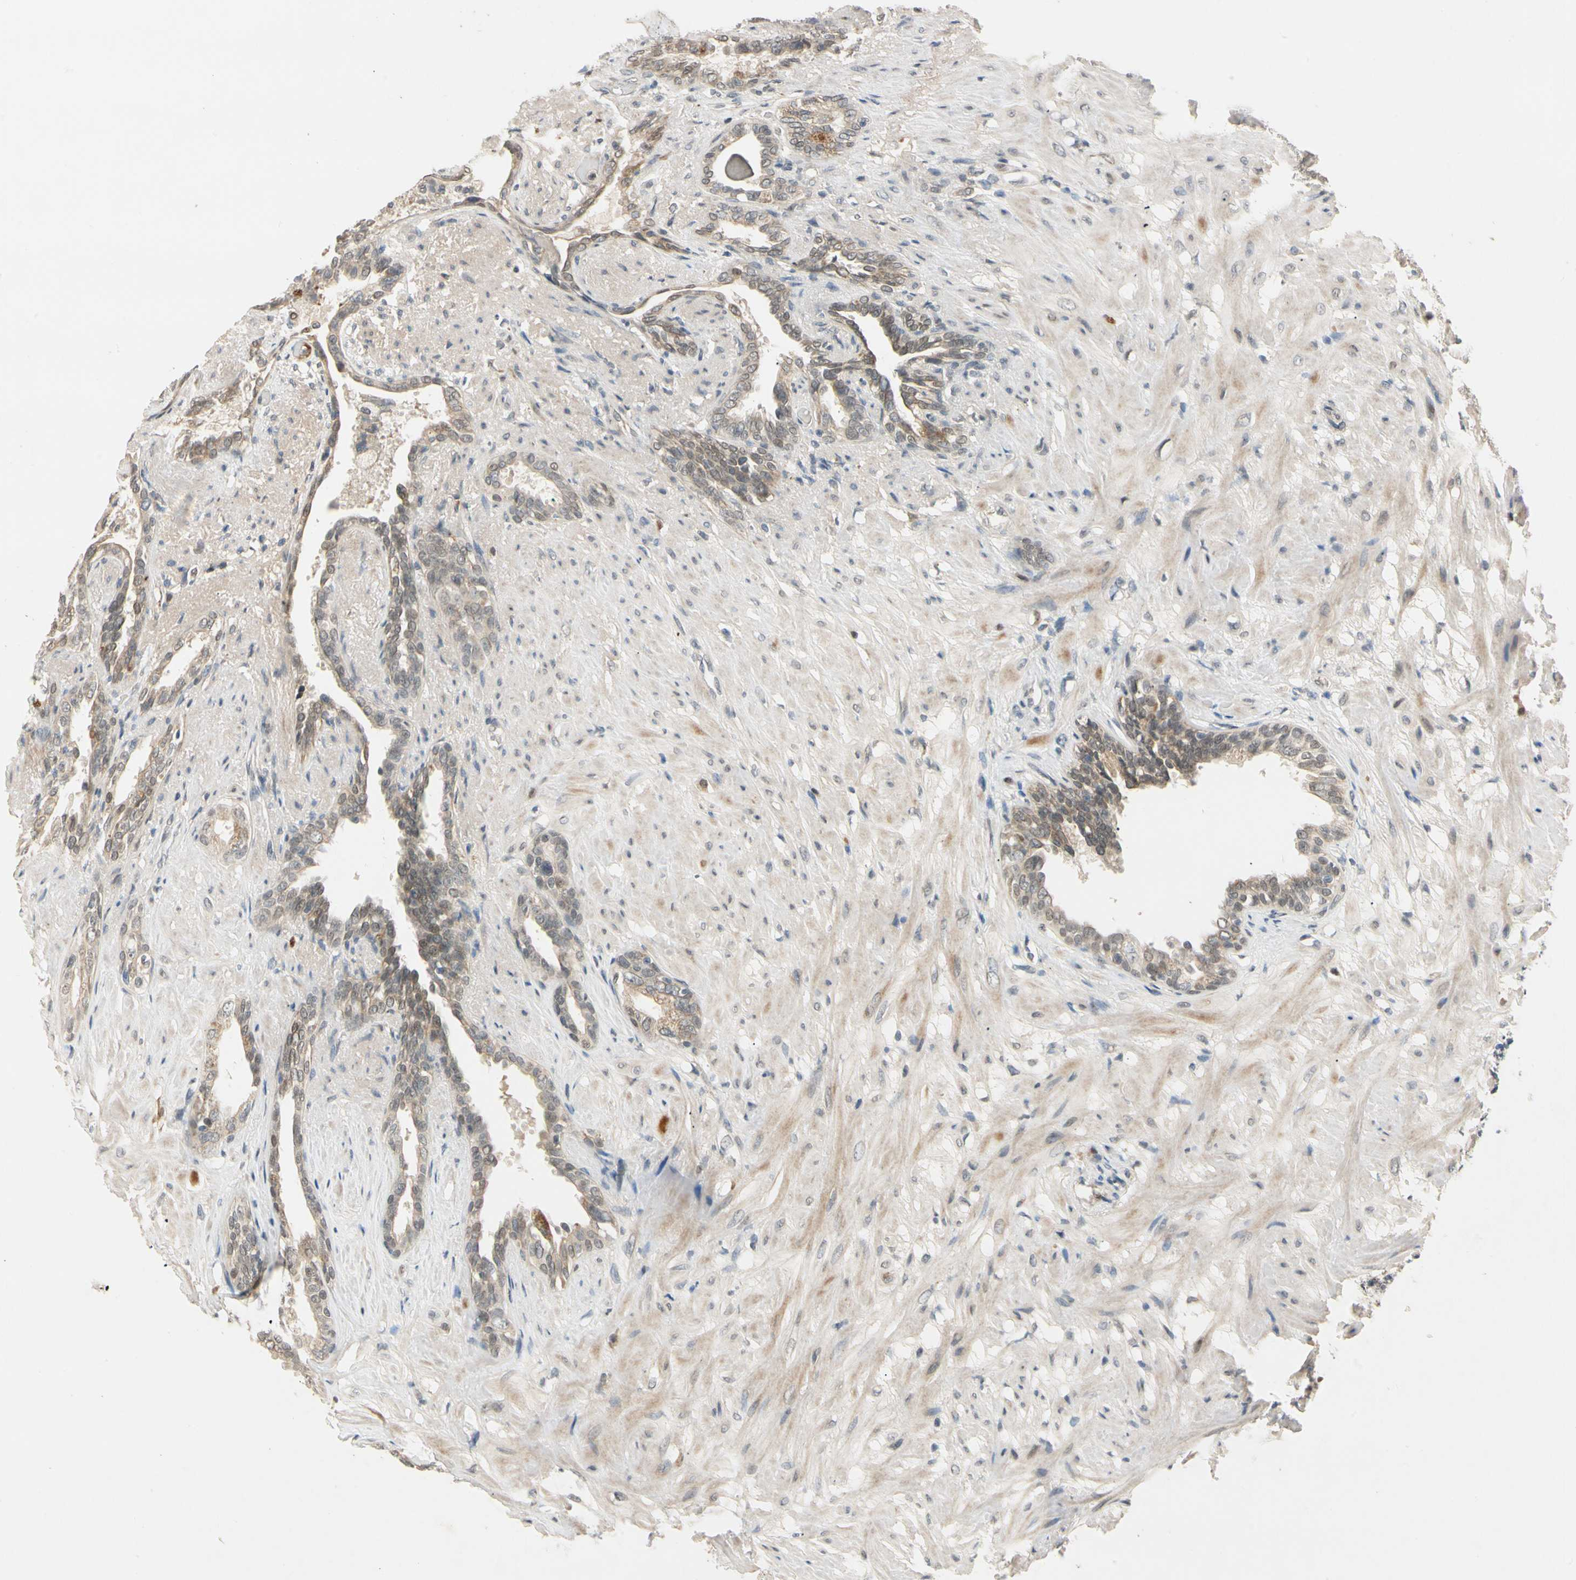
{"staining": {"intensity": "weak", "quantity": ">75%", "location": "cytoplasmic/membranous"}, "tissue": "seminal vesicle", "cell_type": "Glandular cells", "image_type": "normal", "snomed": [{"axis": "morphology", "description": "Normal tissue, NOS"}, {"axis": "topography", "description": "Seminal veicle"}], "caption": "Approximately >75% of glandular cells in normal seminal vesicle reveal weak cytoplasmic/membranous protein expression as visualized by brown immunohistochemical staining.", "gene": "RIOX2", "patient": {"sex": "male", "age": 61}}